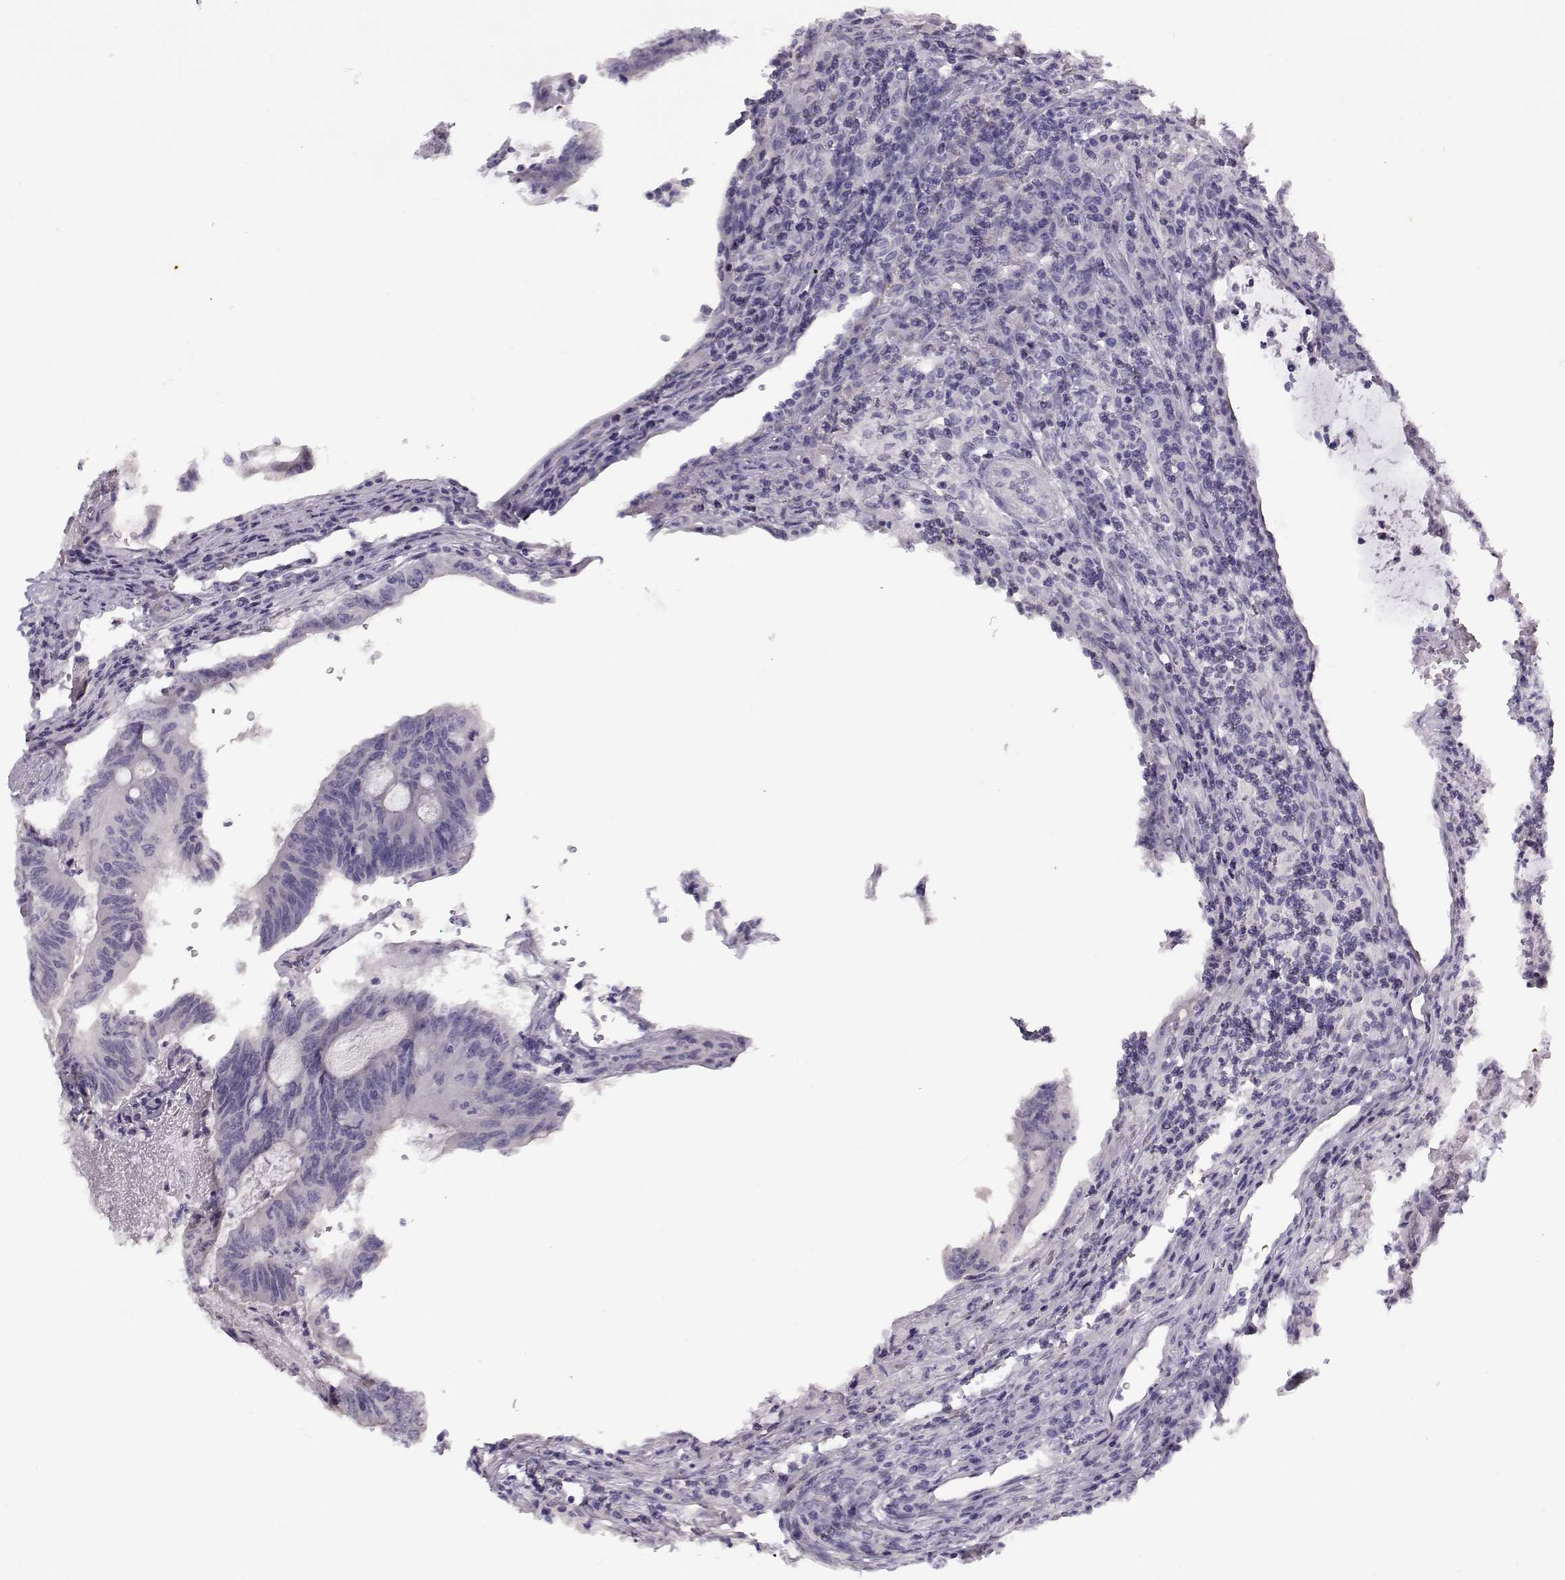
{"staining": {"intensity": "negative", "quantity": "none", "location": "none"}, "tissue": "colorectal cancer", "cell_type": "Tumor cells", "image_type": "cancer", "snomed": [{"axis": "morphology", "description": "Adenocarcinoma, NOS"}, {"axis": "topography", "description": "Colon"}], "caption": "DAB (3,3'-diaminobenzidine) immunohistochemical staining of adenocarcinoma (colorectal) shows no significant staining in tumor cells. Brightfield microscopy of immunohistochemistry stained with DAB (3,3'-diaminobenzidine) (brown) and hematoxylin (blue), captured at high magnification.", "gene": "TEX55", "patient": {"sex": "female", "age": 70}}